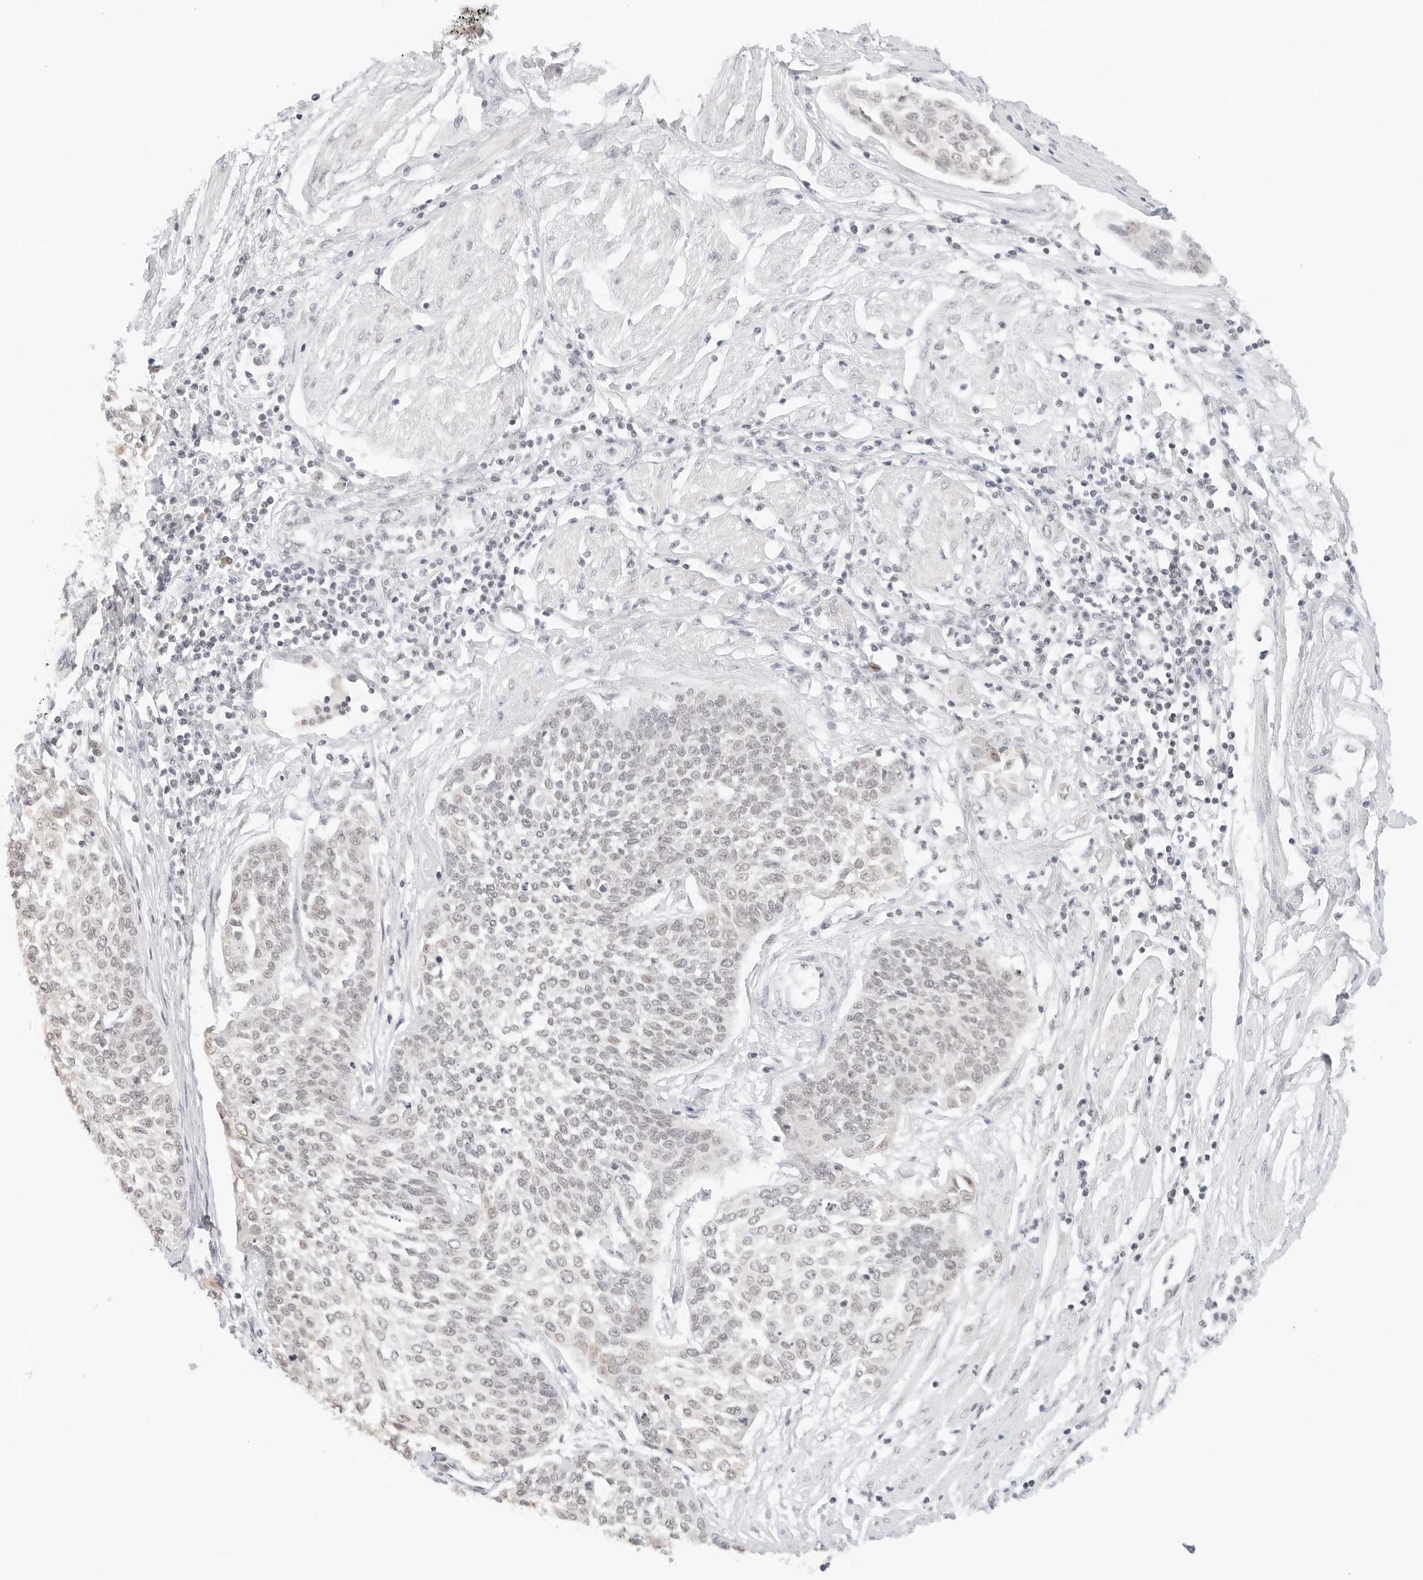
{"staining": {"intensity": "negative", "quantity": "none", "location": "none"}, "tissue": "cervical cancer", "cell_type": "Tumor cells", "image_type": "cancer", "snomed": [{"axis": "morphology", "description": "Squamous cell carcinoma, NOS"}, {"axis": "topography", "description": "Cervix"}], "caption": "Protein analysis of cervical squamous cell carcinoma displays no significant expression in tumor cells.", "gene": "NEO1", "patient": {"sex": "female", "age": 34}}